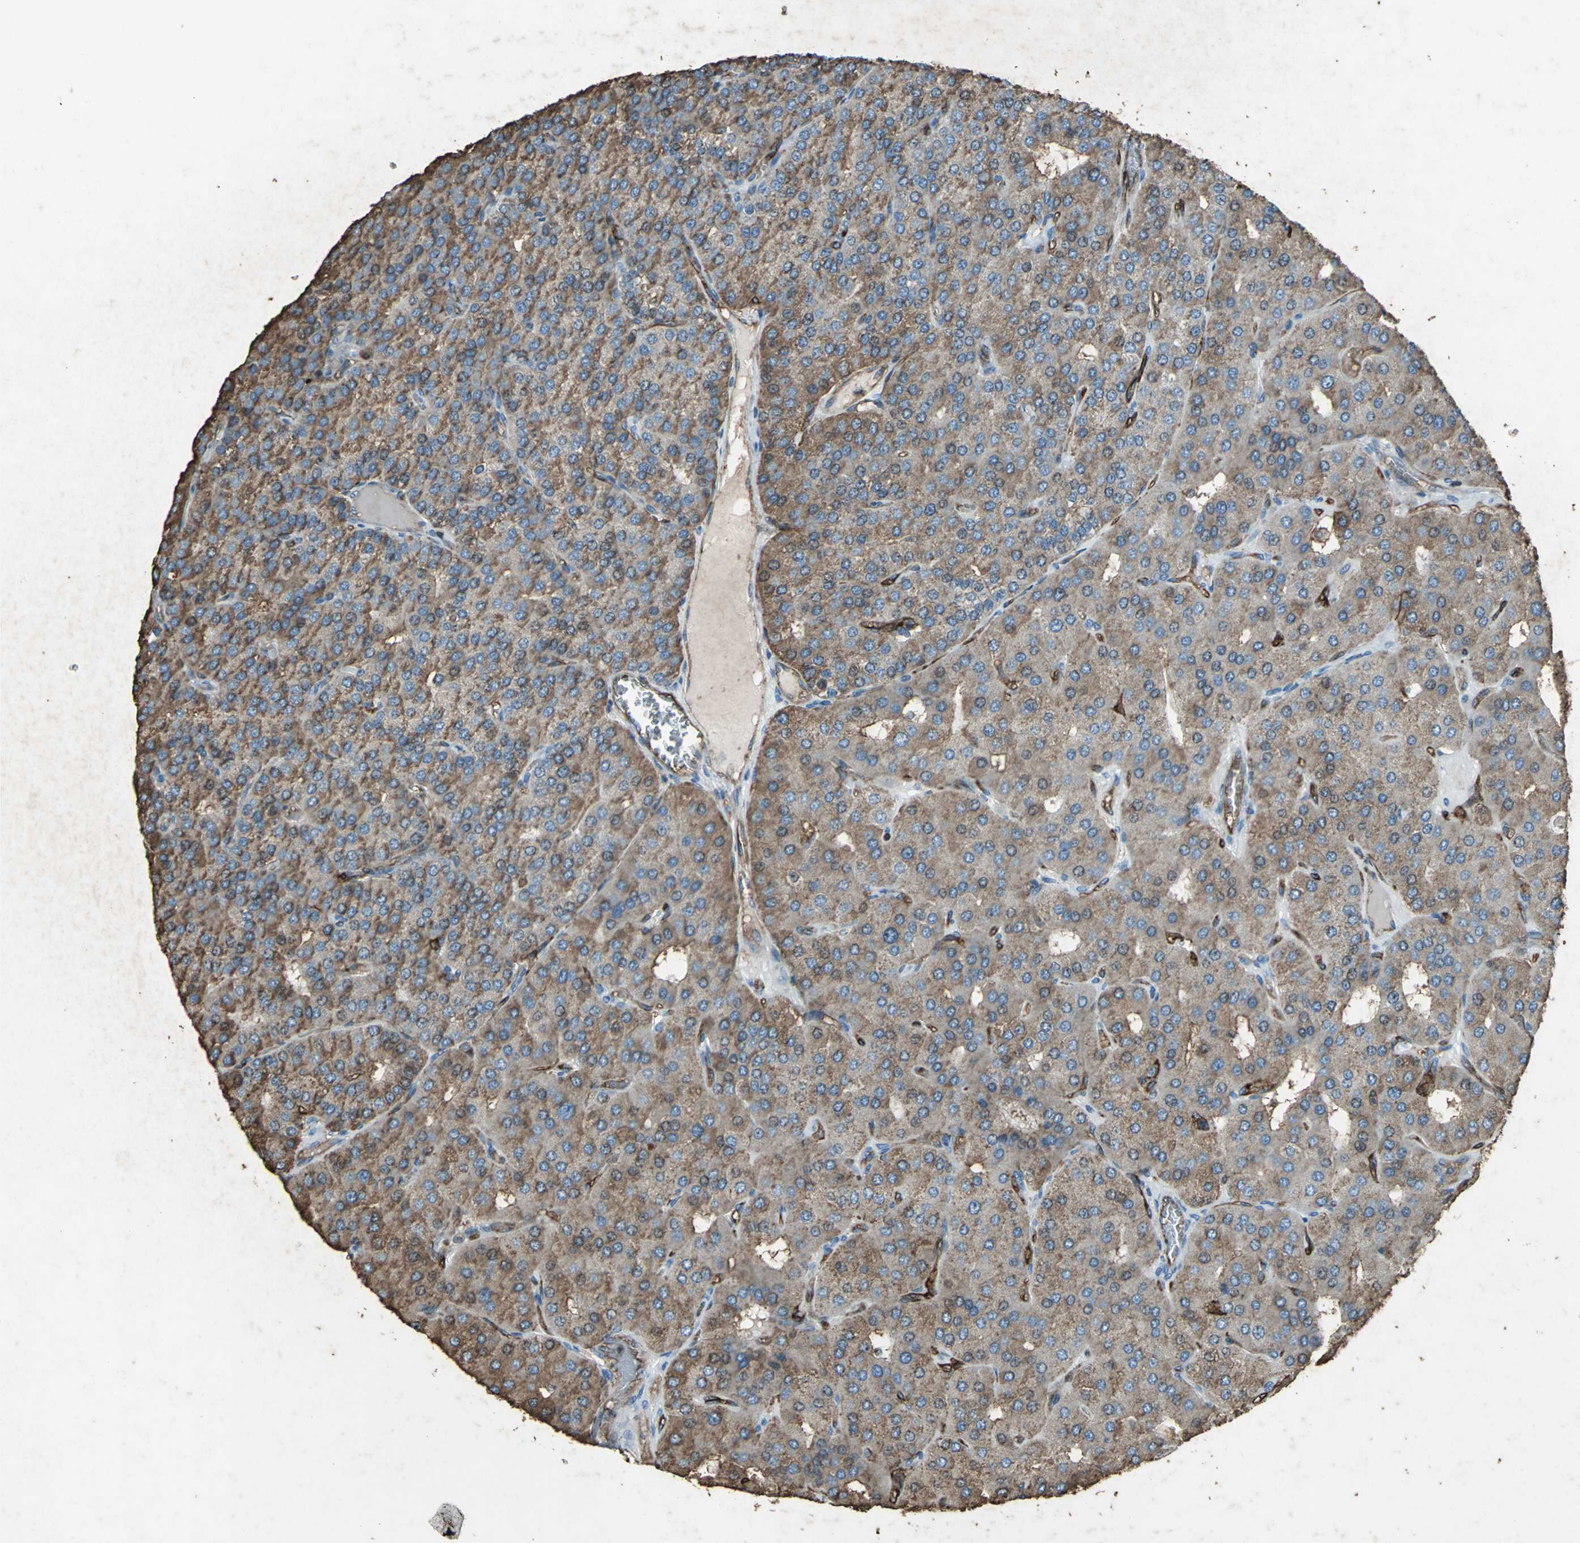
{"staining": {"intensity": "moderate", "quantity": ">75%", "location": "cytoplasmic/membranous"}, "tissue": "parathyroid gland", "cell_type": "Glandular cells", "image_type": "normal", "snomed": [{"axis": "morphology", "description": "Normal tissue, NOS"}, {"axis": "morphology", "description": "Adenoma, NOS"}, {"axis": "topography", "description": "Parathyroid gland"}], "caption": "Immunohistochemistry (IHC) photomicrograph of normal parathyroid gland: human parathyroid gland stained using IHC displays medium levels of moderate protein expression localized specifically in the cytoplasmic/membranous of glandular cells, appearing as a cytoplasmic/membranous brown color.", "gene": "CCR6", "patient": {"sex": "female", "age": 86}}